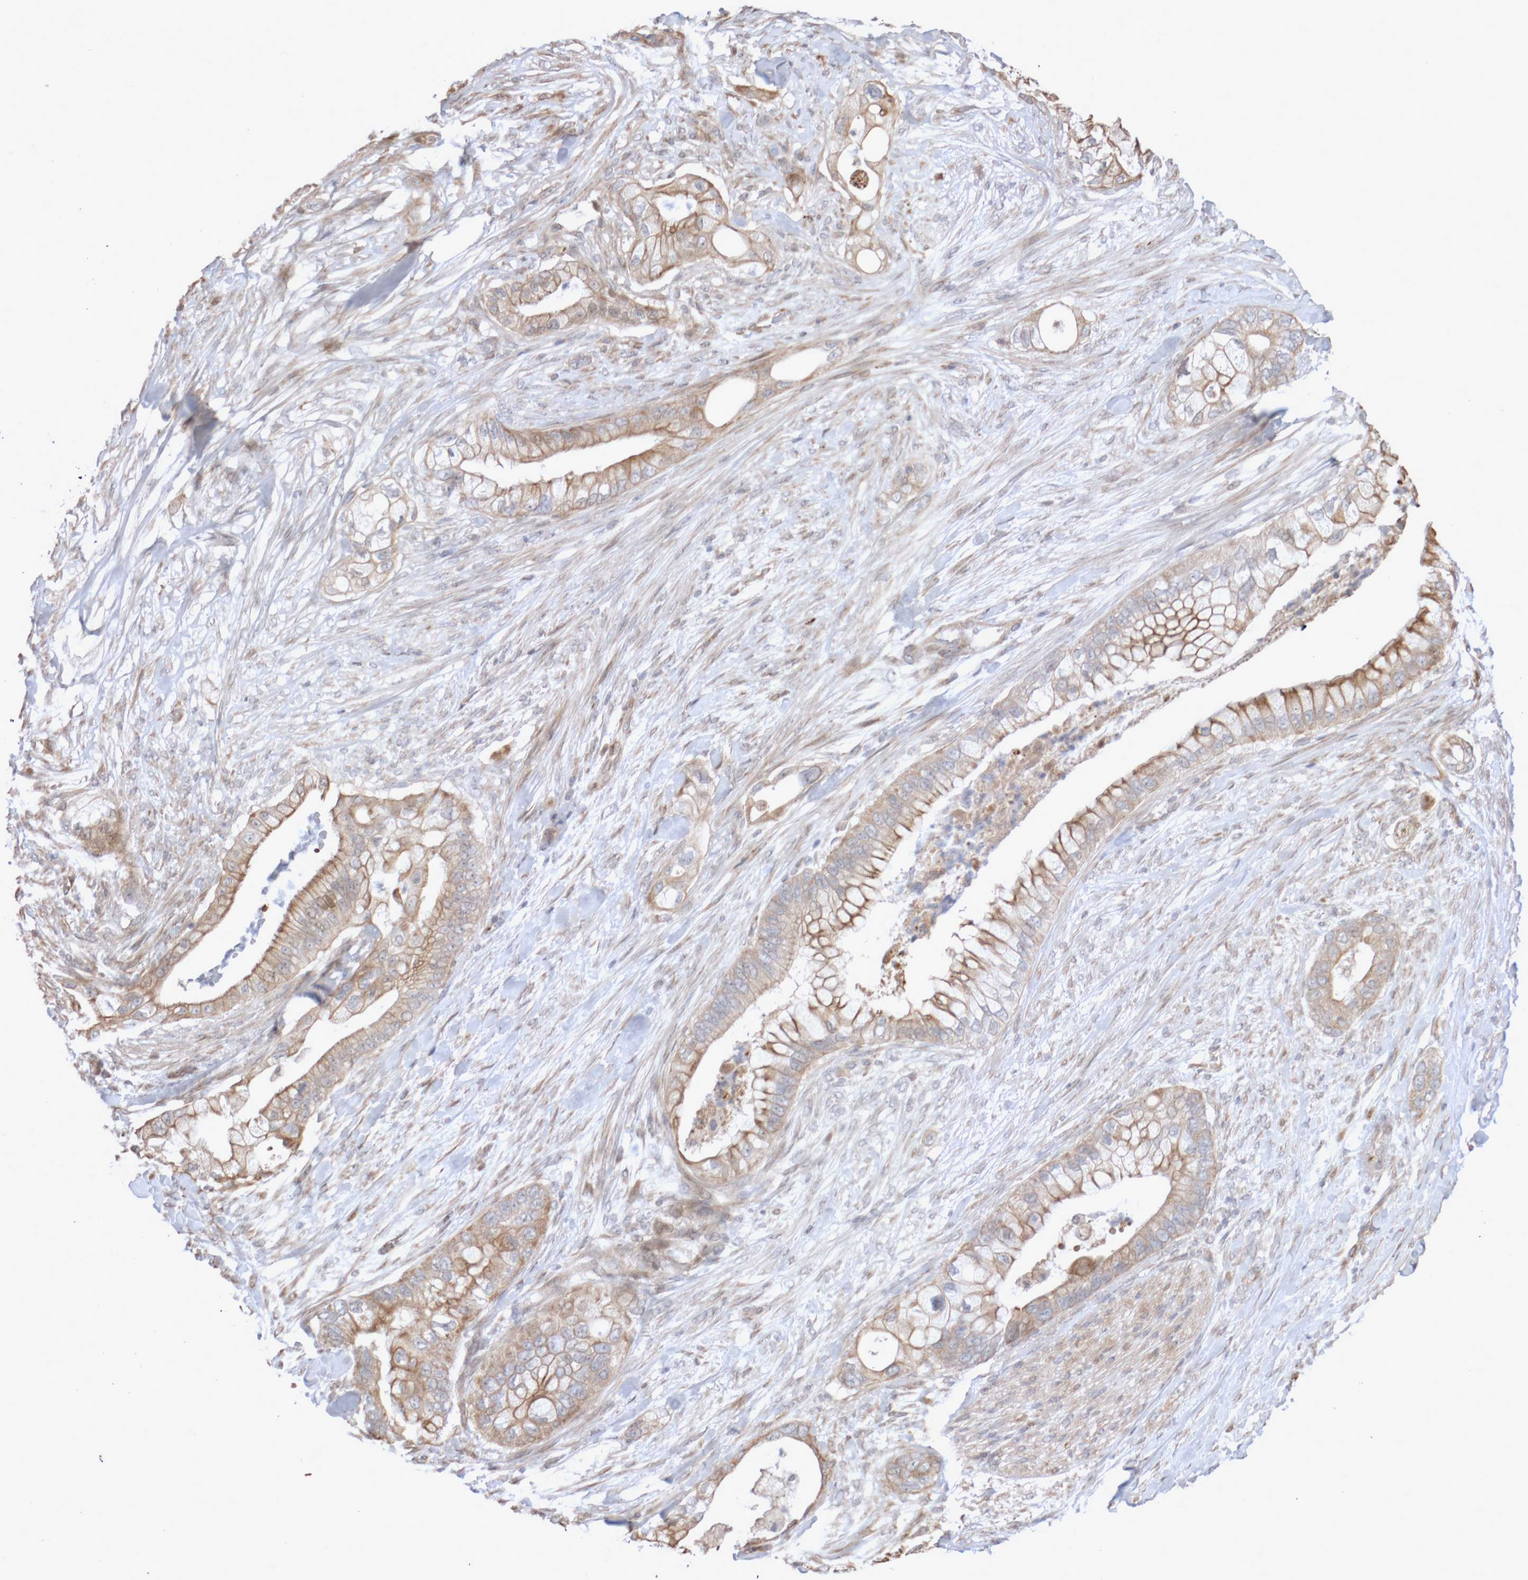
{"staining": {"intensity": "weak", "quantity": ">75%", "location": "cytoplasmic/membranous"}, "tissue": "pancreatic cancer", "cell_type": "Tumor cells", "image_type": "cancer", "snomed": [{"axis": "morphology", "description": "Adenocarcinoma, NOS"}, {"axis": "topography", "description": "Pancreas"}], "caption": "Weak cytoplasmic/membranous expression for a protein is seen in approximately >75% of tumor cells of adenocarcinoma (pancreatic) using immunohistochemistry.", "gene": "DPH7", "patient": {"sex": "male", "age": 53}}